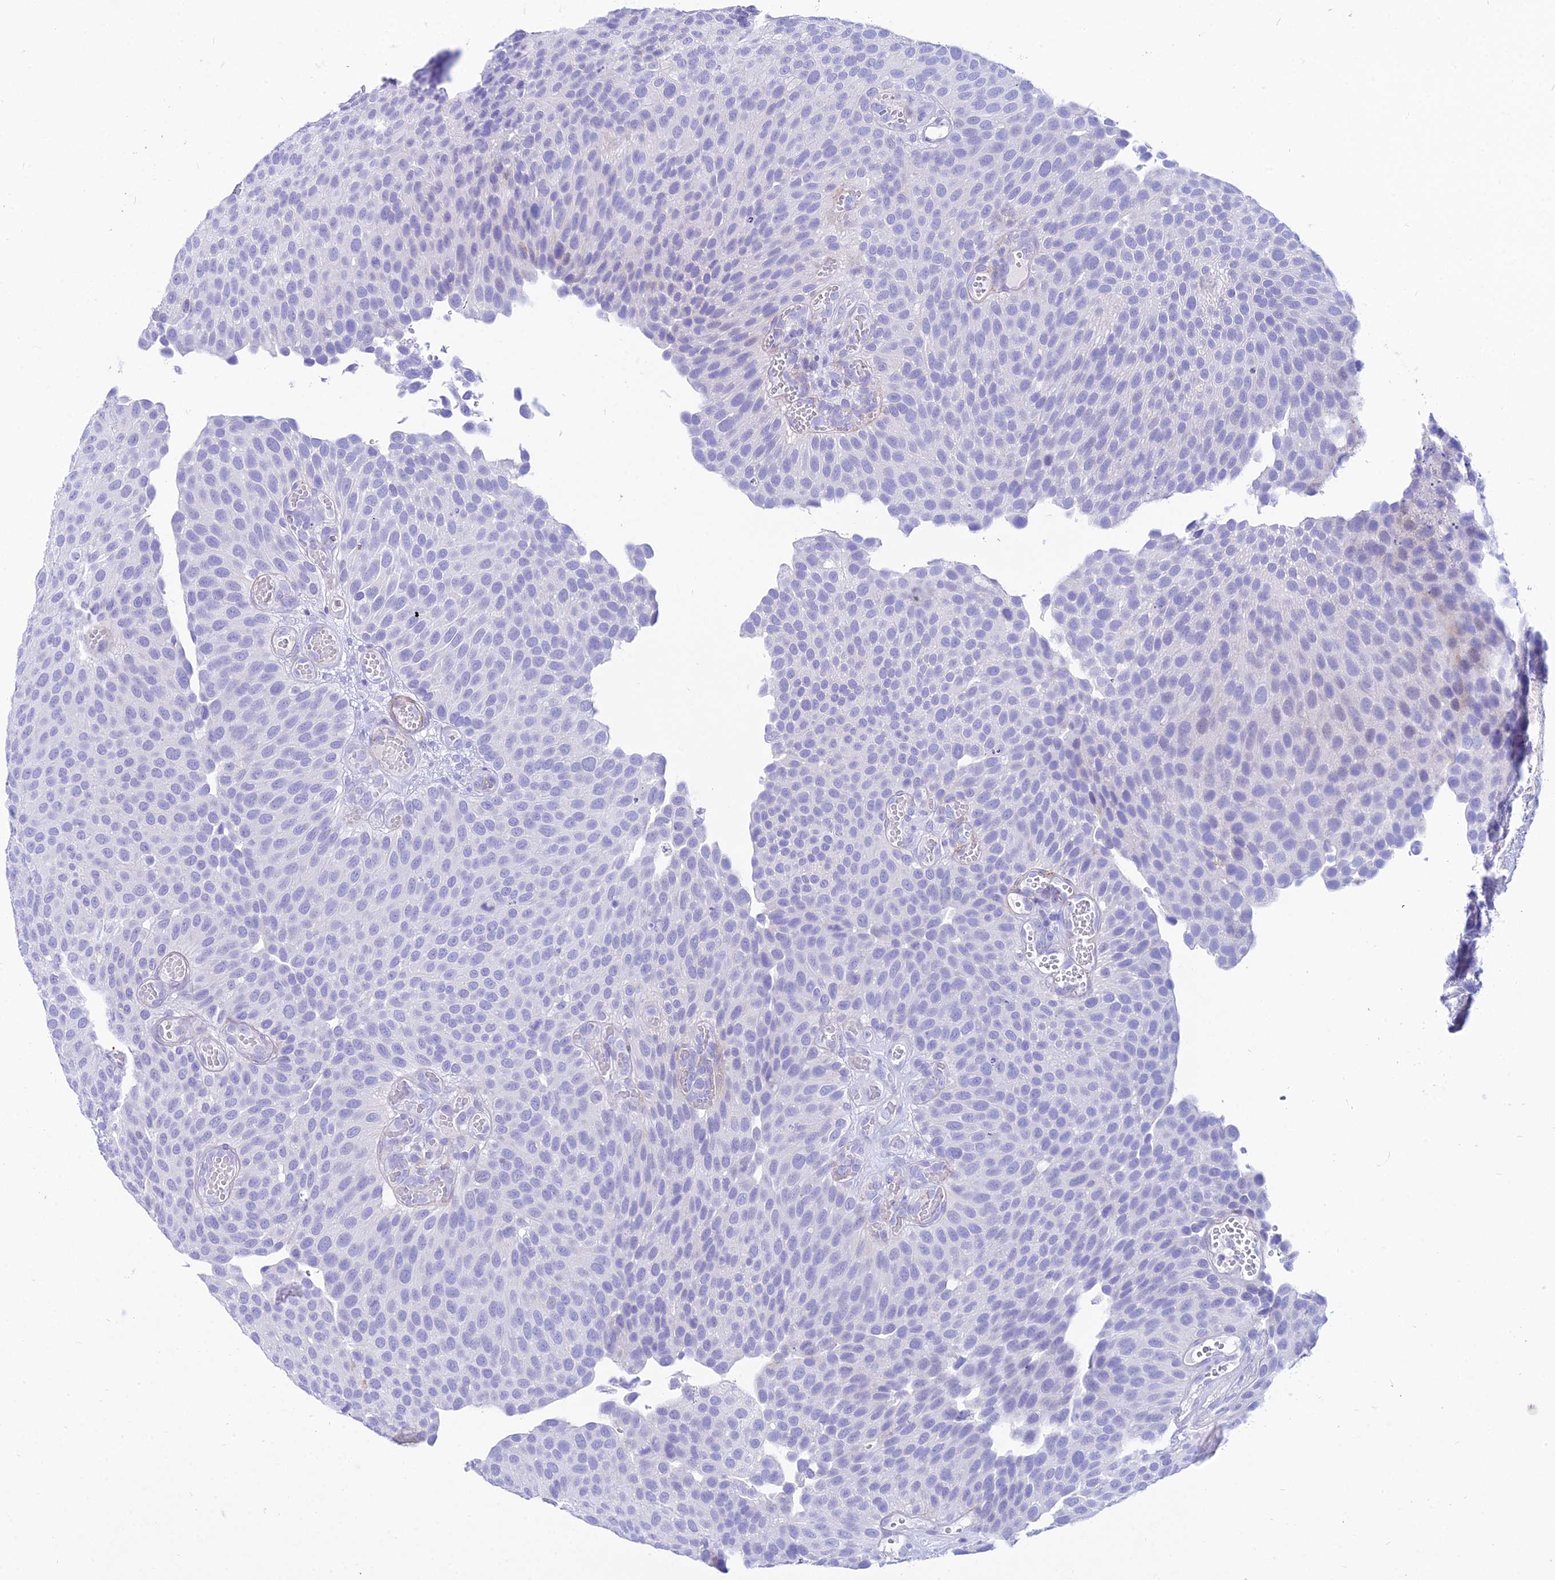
{"staining": {"intensity": "negative", "quantity": "none", "location": "none"}, "tissue": "urothelial cancer", "cell_type": "Tumor cells", "image_type": "cancer", "snomed": [{"axis": "morphology", "description": "Urothelial carcinoma, Low grade"}, {"axis": "topography", "description": "Urinary bladder"}], "caption": "DAB (3,3'-diaminobenzidine) immunohistochemical staining of urothelial cancer shows no significant expression in tumor cells. (DAB immunohistochemistry visualized using brightfield microscopy, high magnification).", "gene": "DLX1", "patient": {"sex": "male", "age": 89}}